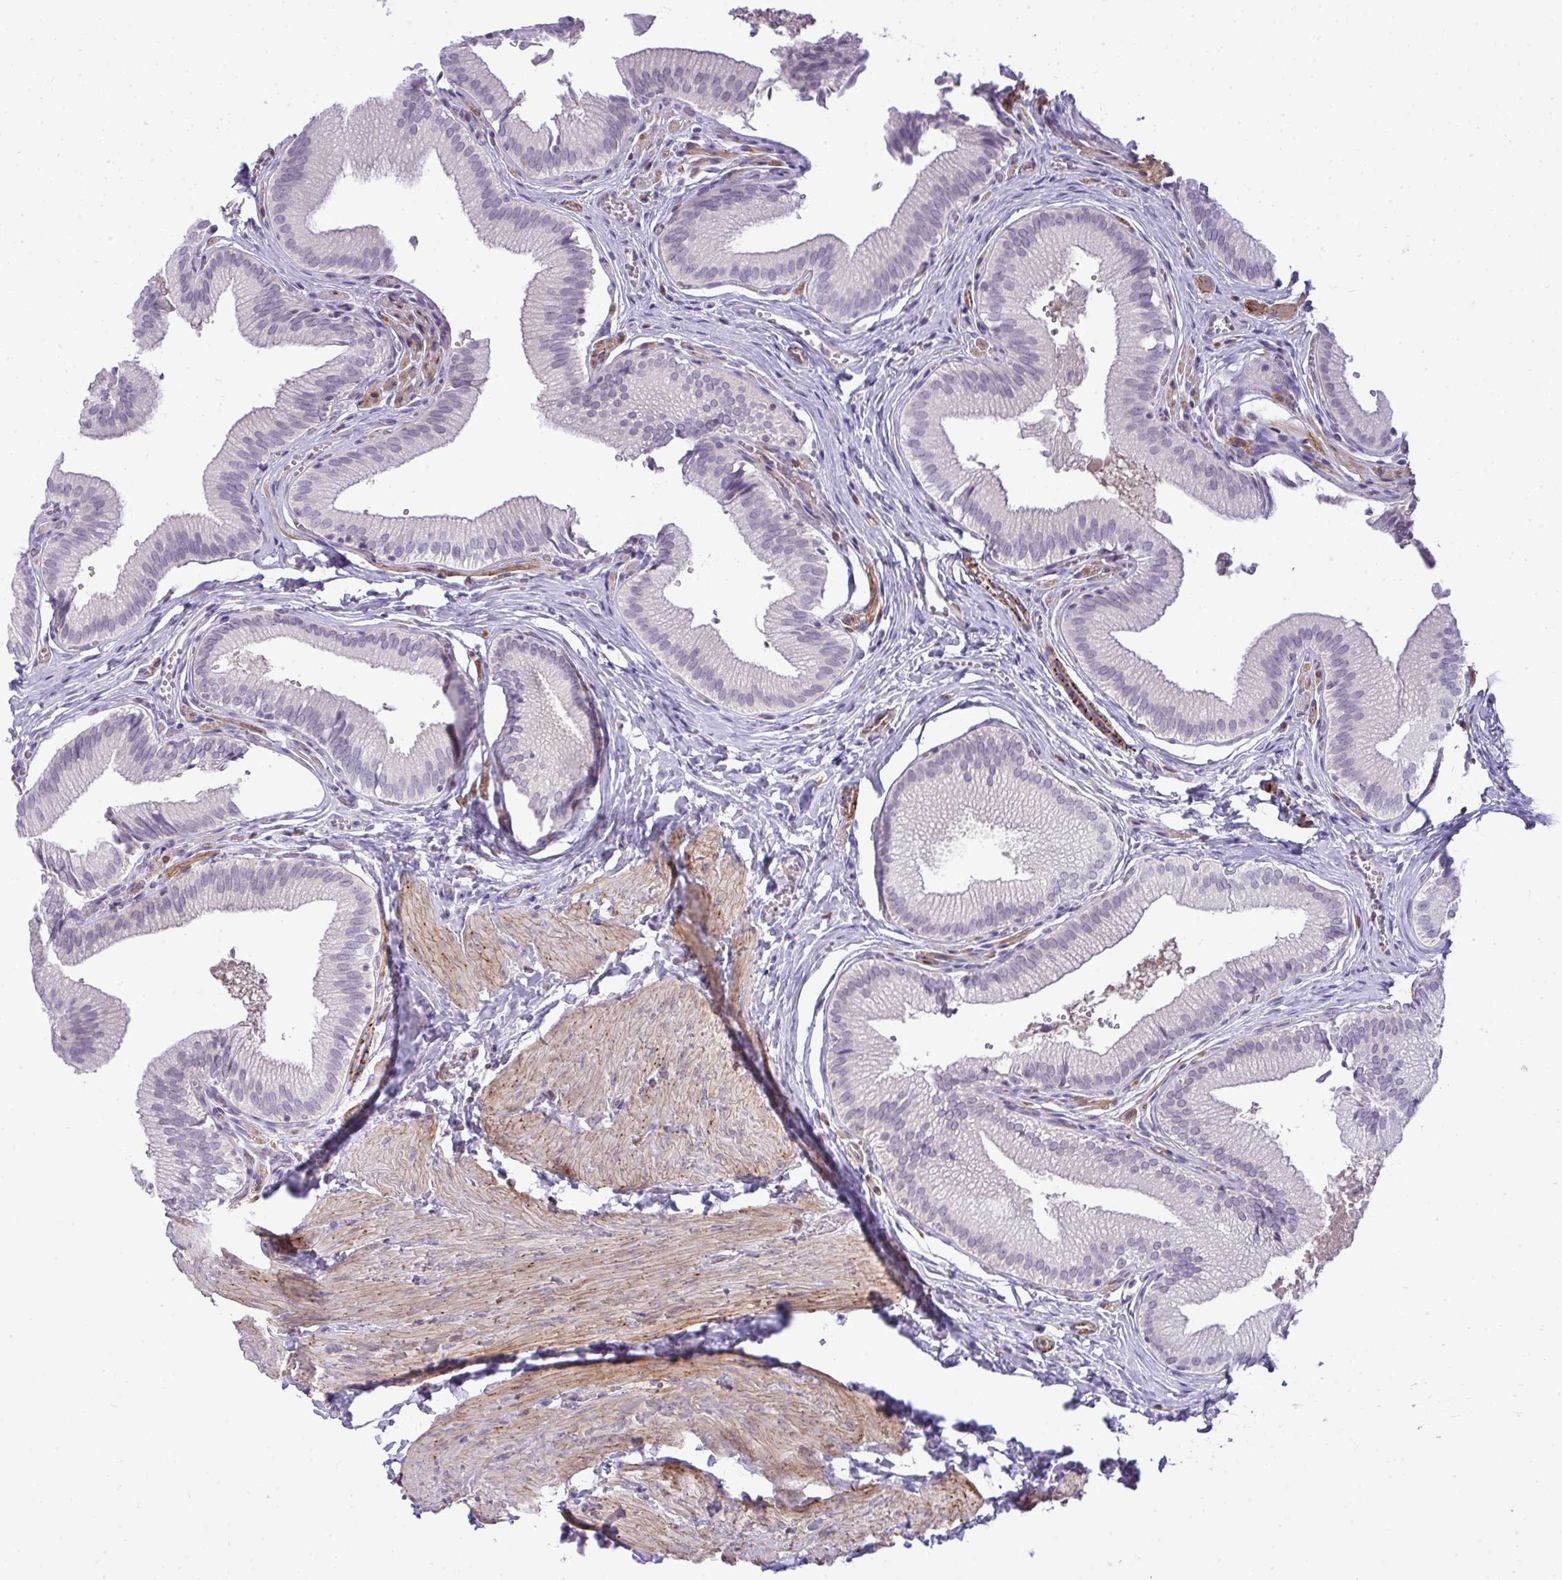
{"staining": {"intensity": "negative", "quantity": "none", "location": "none"}, "tissue": "gallbladder", "cell_type": "Glandular cells", "image_type": "normal", "snomed": [{"axis": "morphology", "description": "Normal tissue, NOS"}, {"axis": "topography", "description": "Gallbladder"}, {"axis": "topography", "description": "Peripheral nerve tissue"}], "caption": "The histopathology image exhibits no significant staining in glandular cells of gallbladder.", "gene": "UBE2S", "patient": {"sex": "male", "age": 17}}